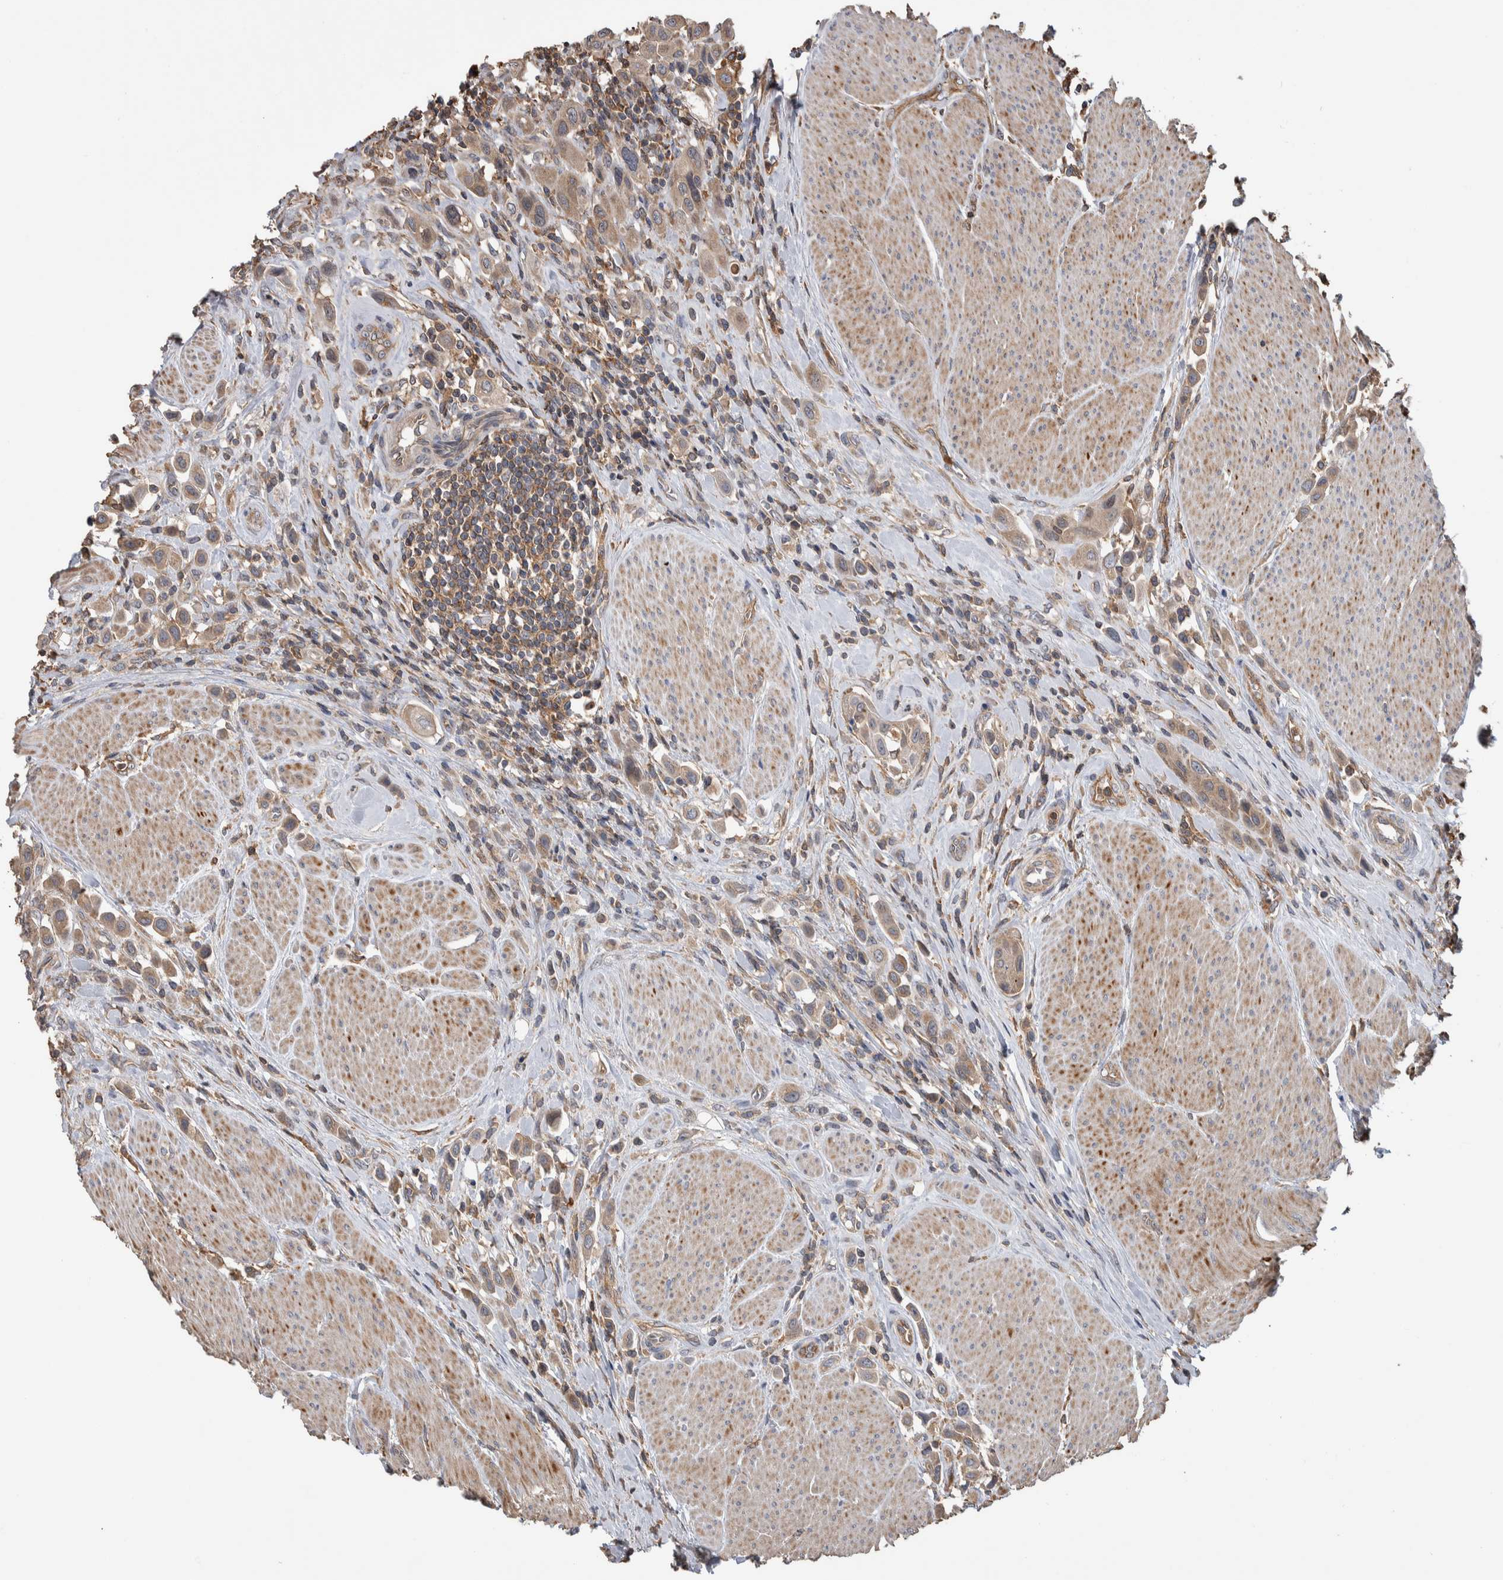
{"staining": {"intensity": "weak", "quantity": ">75%", "location": "cytoplasmic/membranous"}, "tissue": "urothelial cancer", "cell_type": "Tumor cells", "image_type": "cancer", "snomed": [{"axis": "morphology", "description": "Urothelial carcinoma, High grade"}, {"axis": "topography", "description": "Urinary bladder"}], "caption": "The image reveals a brown stain indicating the presence of a protein in the cytoplasmic/membranous of tumor cells in urothelial cancer. (DAB IHC, brown staining for protein, blue staining for nuclei).", "gene": "SDCBP", "patient": {"sex": "male", "age": 50}}